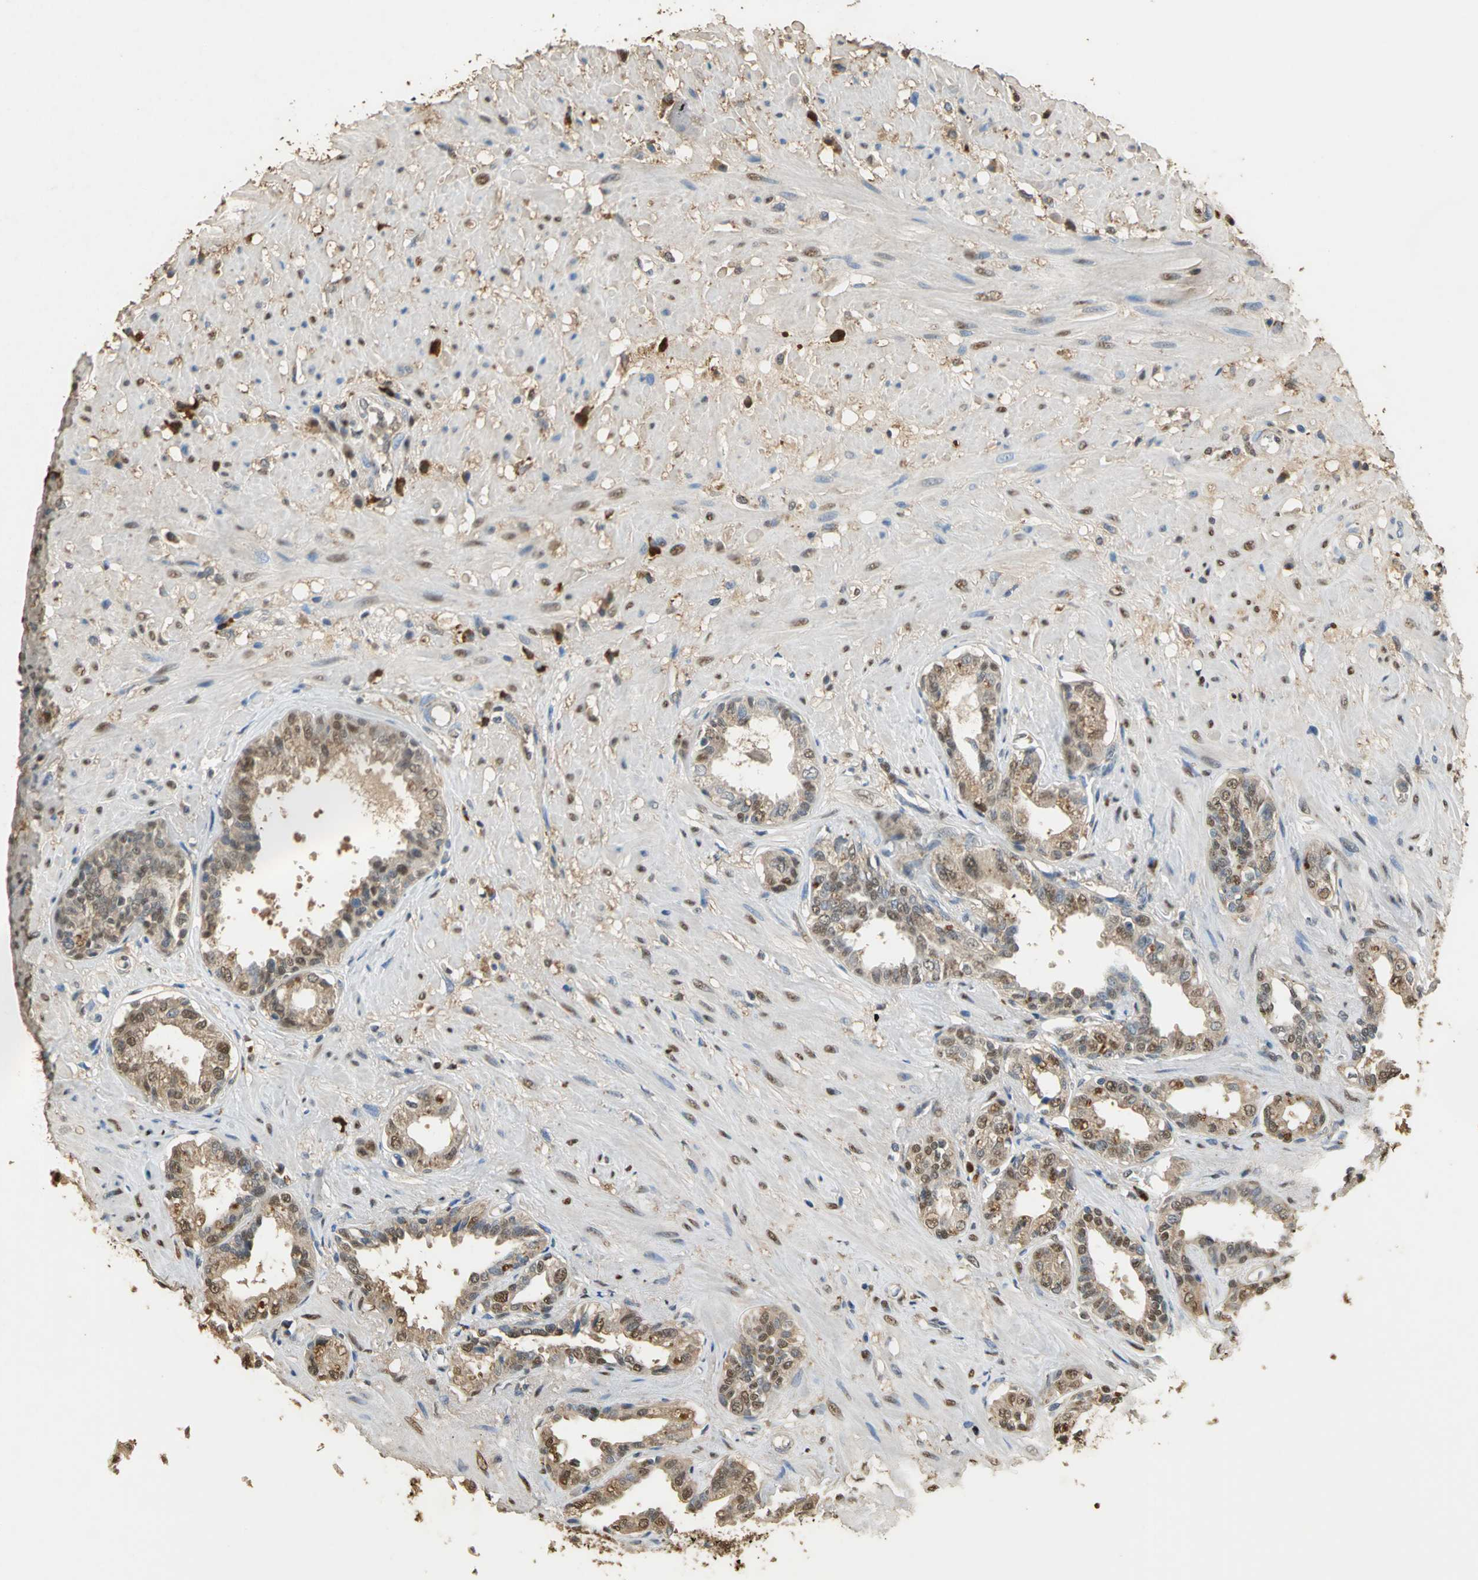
{"staining": {"intensity": "moderate", "quantity": ">75%", "location": "cytoplasmic/membranous"}, "tissue": "seminal vesicle", "cell_type": "Glandular cells", "image_type": "normal", "snomed": [{"axis": "morphology", "description": "Normal tissue, NOS"}, {"axis": "topography", "description": "Seminal veicle"}], "caption": "High-magnification brightfield microscopy of unremarkable seminal vesicle stained with DAB (3,3'-diaminobenzidine) (brown) and counterstained with hematoxylin (blue). glandular cells exhibit moderate cytoplasmic/membranous expression is seen in about>75% of cells.", "gene": "GAPDH", "patient": {"sex": "male", "age": 61}}